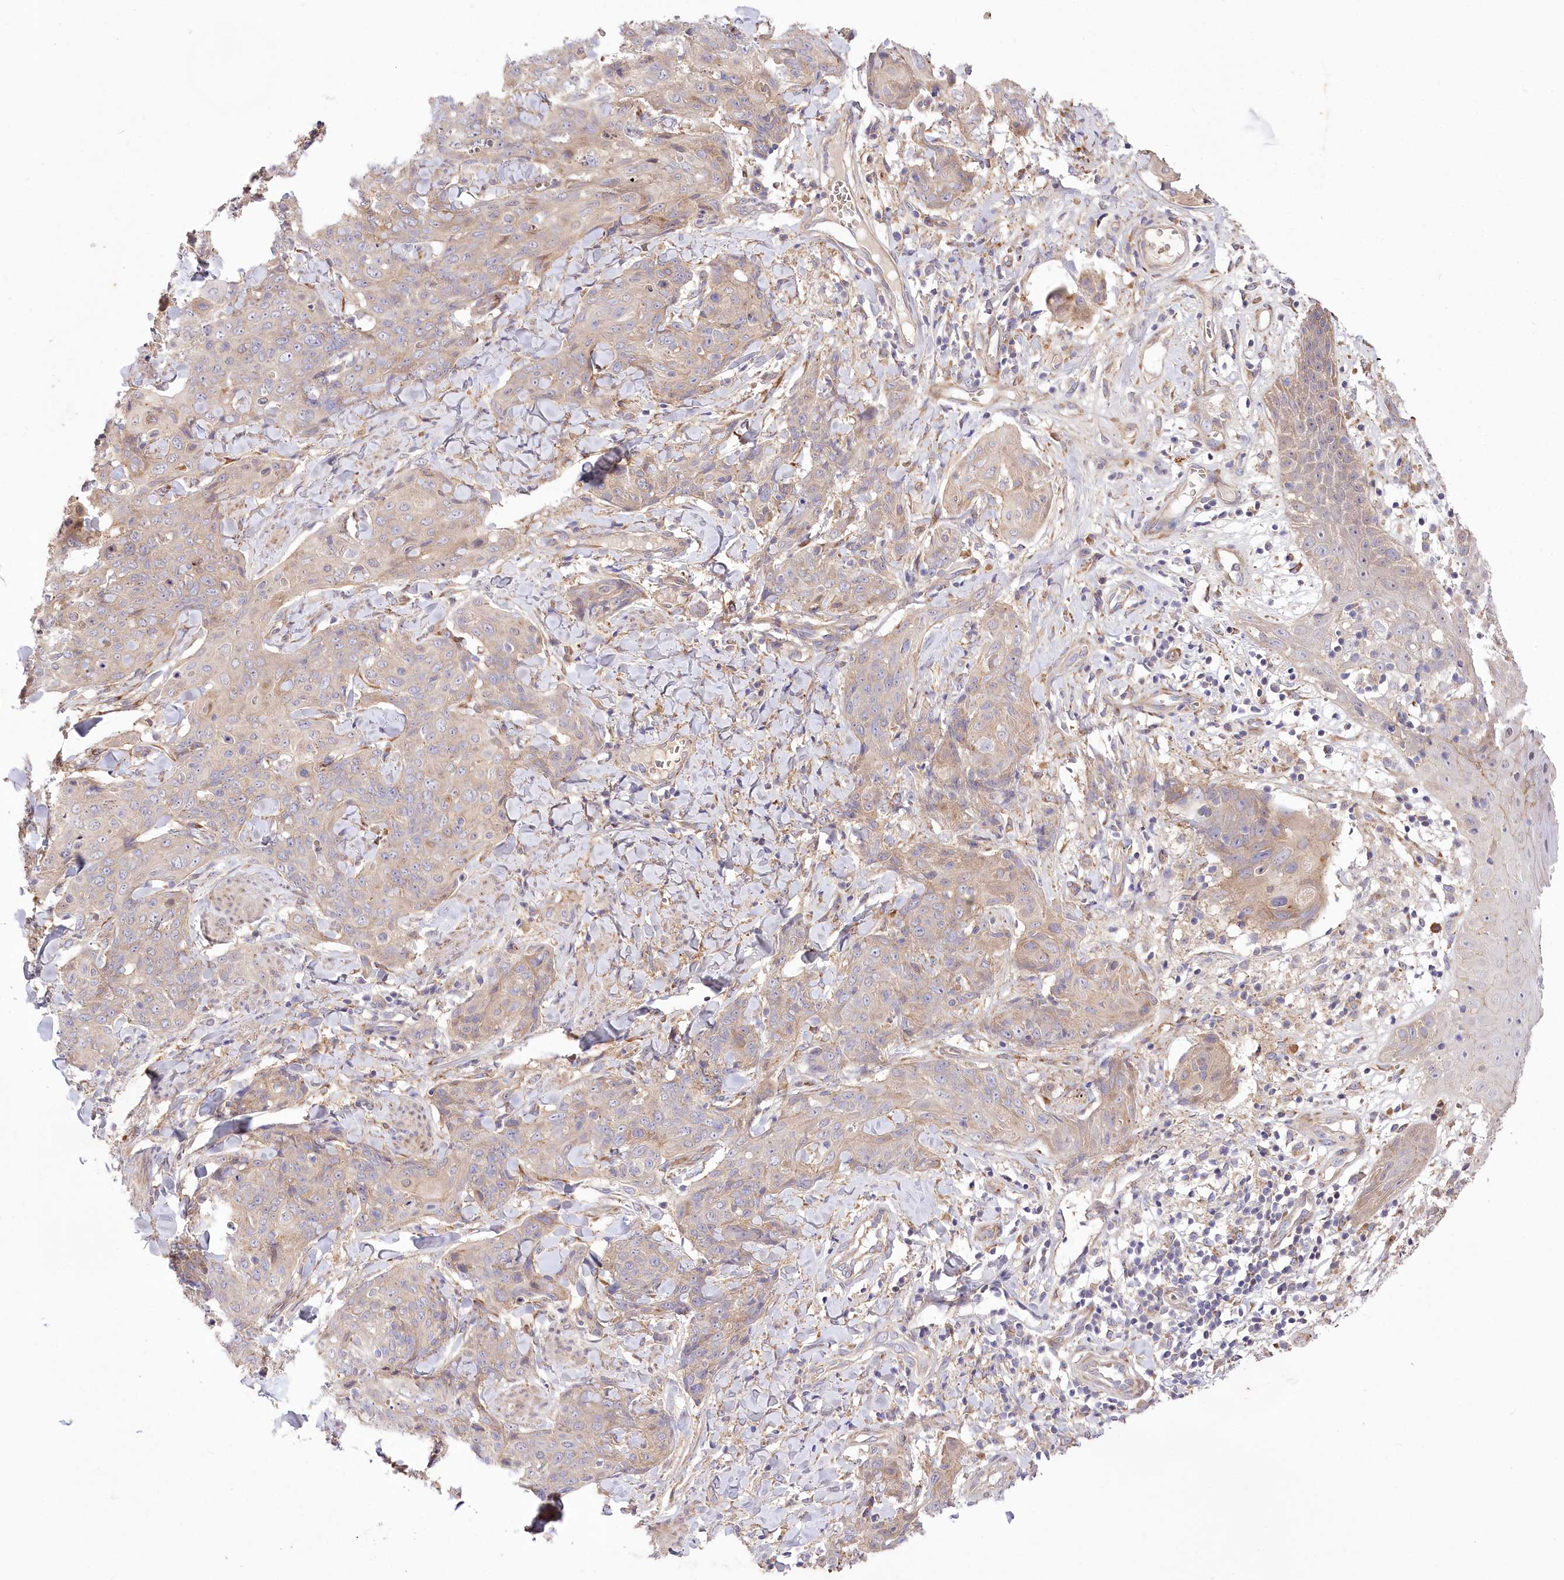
{"staining": {"intensity": "weak", "quantity": "25%-75%", "location": "cytoplasmic/membranous"}, "tissue": "skin cancer", "cell_type": "Tumor cells", "image_type": "cancer", "snomed": [{"axis": "morphology", "description": "Squamous cell carcinoma, NOS"}, {"axis": "topography", "description": "Skin"}, {"axis": "topography", "description": "Vulva"}], "caption": "A brown stain labels weak cytoplasmic/membranous staining of a protein in human skin cancer tumor cells.", "gene": "TRUB1", "patient": {"sex": "female", "age": 85}}